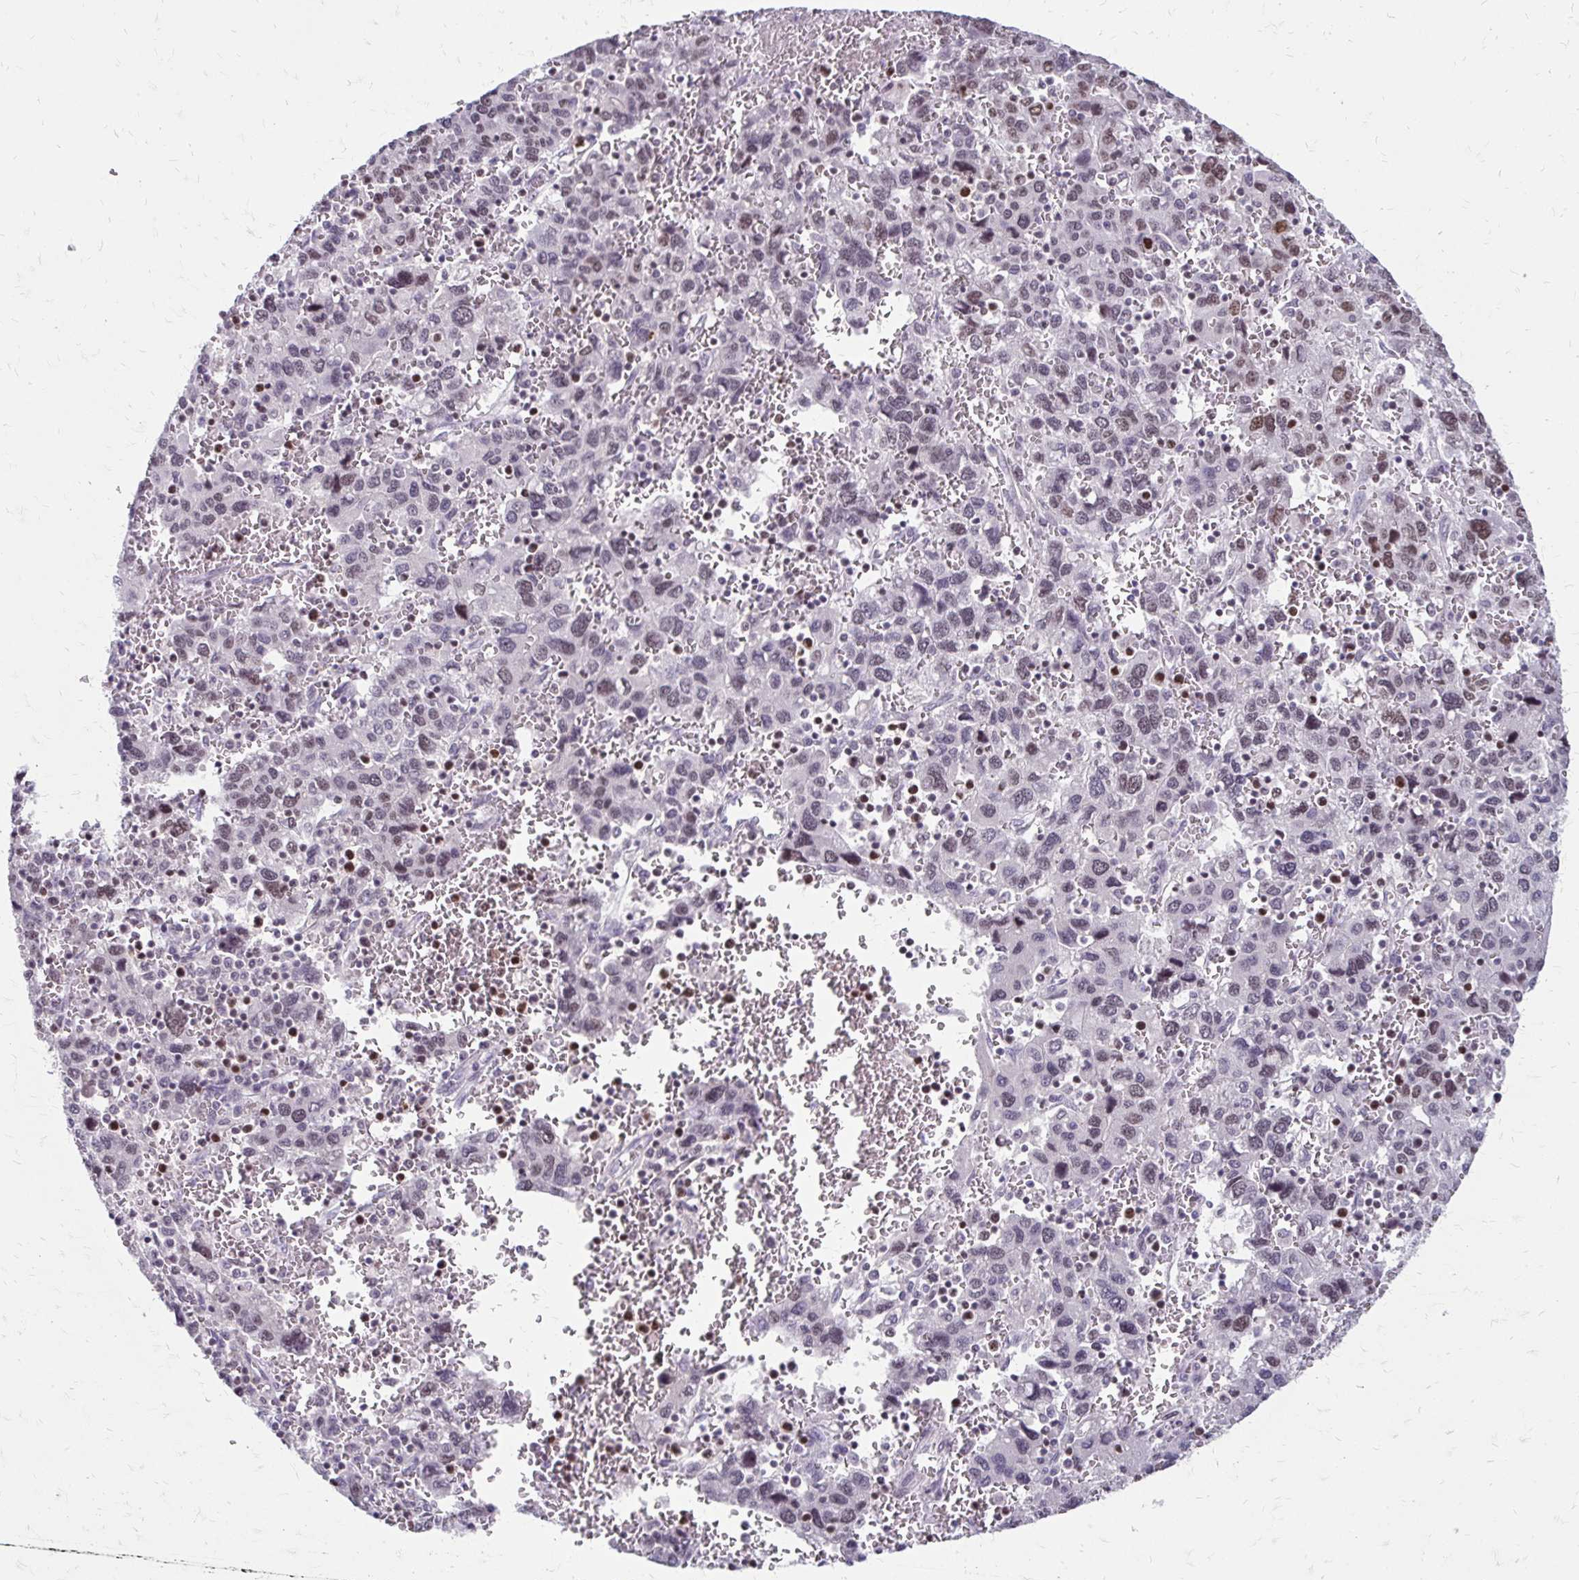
{"staining": {"intensity": "weak", "quantity": "25%-75%", "location": "nuclear"}, "tissue": "liver cancer", "cell_type": "Tumor cells", "image_type": "cancer", "snomed": [{"axis": "morphology", "description": "Carcinoma, Hepatocellular, NOS"}, {"axis": "topography", "description": "Liver"}], "caption": "Protein staining reveals weak nuclear positivity in approximately 25%-75% of tumor cells in liver hepatocellular carcinoma.", "gene": "EED", "patient": {"sex": "male", "age": 69}}